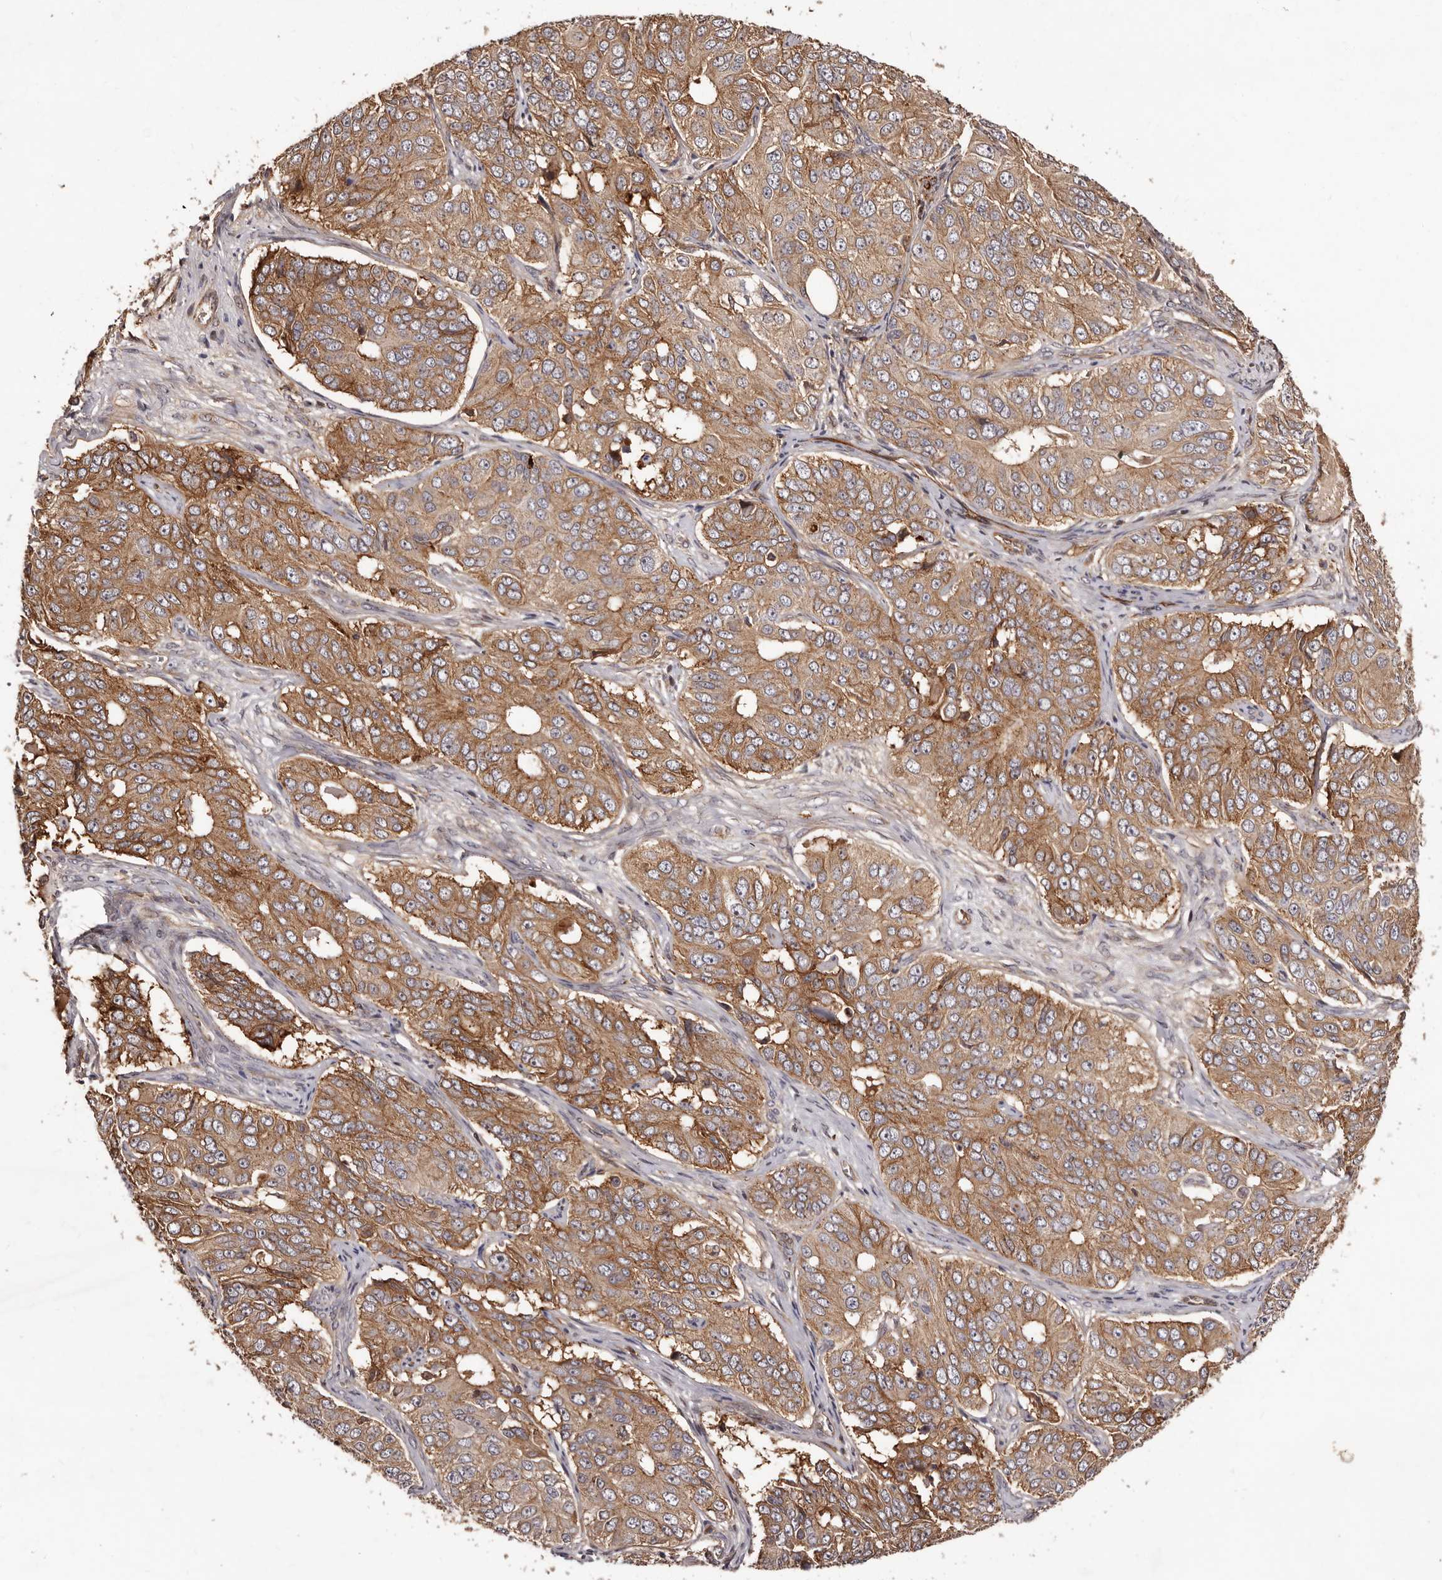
{"staining": {"intensity": "moderate", "quantity": ">75%", "location": "cytoplasmic/membranous"}, "tissue": "ovarian cancer", "cell_type": "Tumor cells", "image_type": "cancer", "snomed": [{"axis": "morphology", "description": "Carcinoma, endometroid"}, {"axis": "topography", "description": "Ovary"}], "caption": "This is an image of immunohistochemistry staining of ovarian cancer (endometroid carcinoma), which shows moderate positivity in the cytoplasmic/membranous of tumor cells.", "gene": "GTPBP1", "patient": {"sex": "female", "age": 51}}